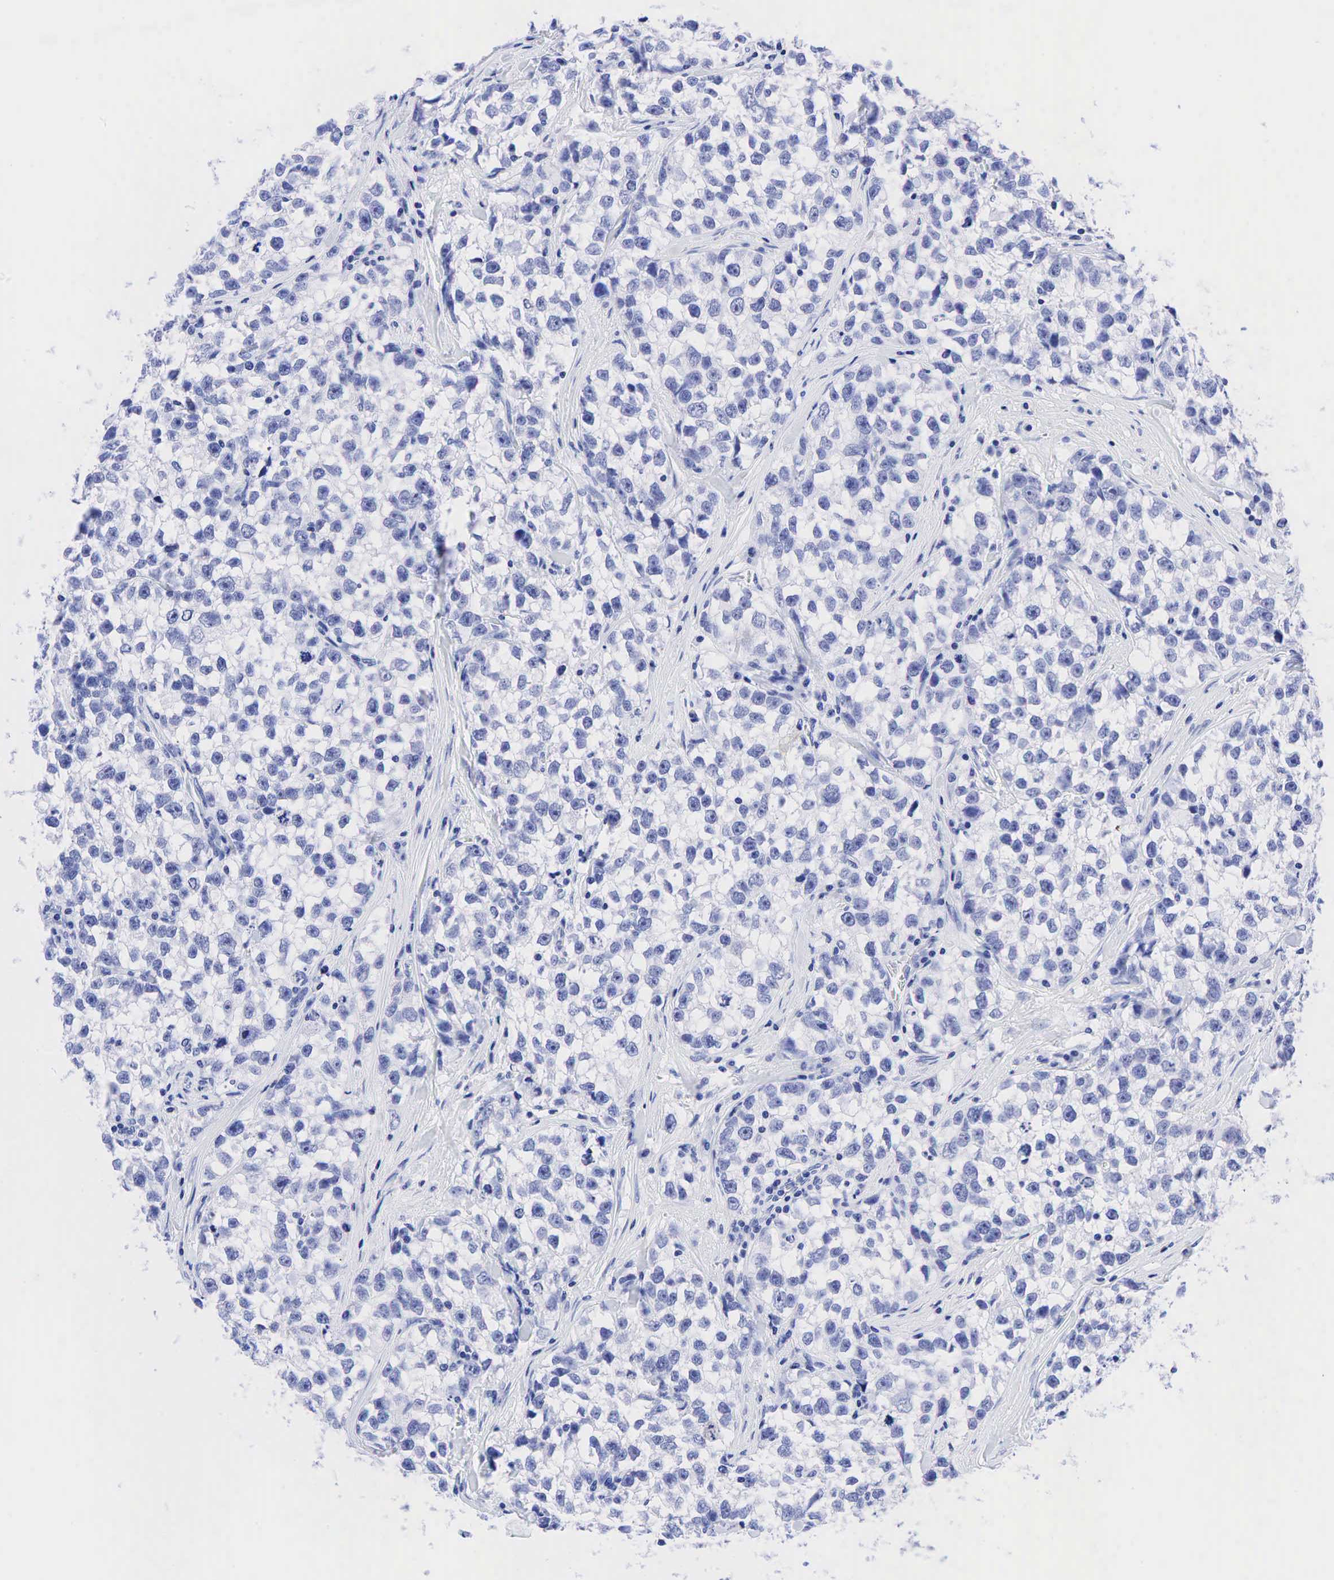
{"staining": {"intensity": "negative", "quantity": "none", "location": "none"}, "tissue": "testis cancer", "cell_type": "Tumor cells", "image_type": "cancer", "snomed": [{"axis": "morphology", "description": "Seminoma, NOS"}, {"axis": "morphology", "description": "Carcinoma, Embryonal, NOS"}, {"axis": "topography", "description": "Testis"}], "caption": "Protein analysis of testis cancer exhibits no significant staining in tumor cells.", "gene": "CHGA", "patient": {"sex": "male", "age": 30}}